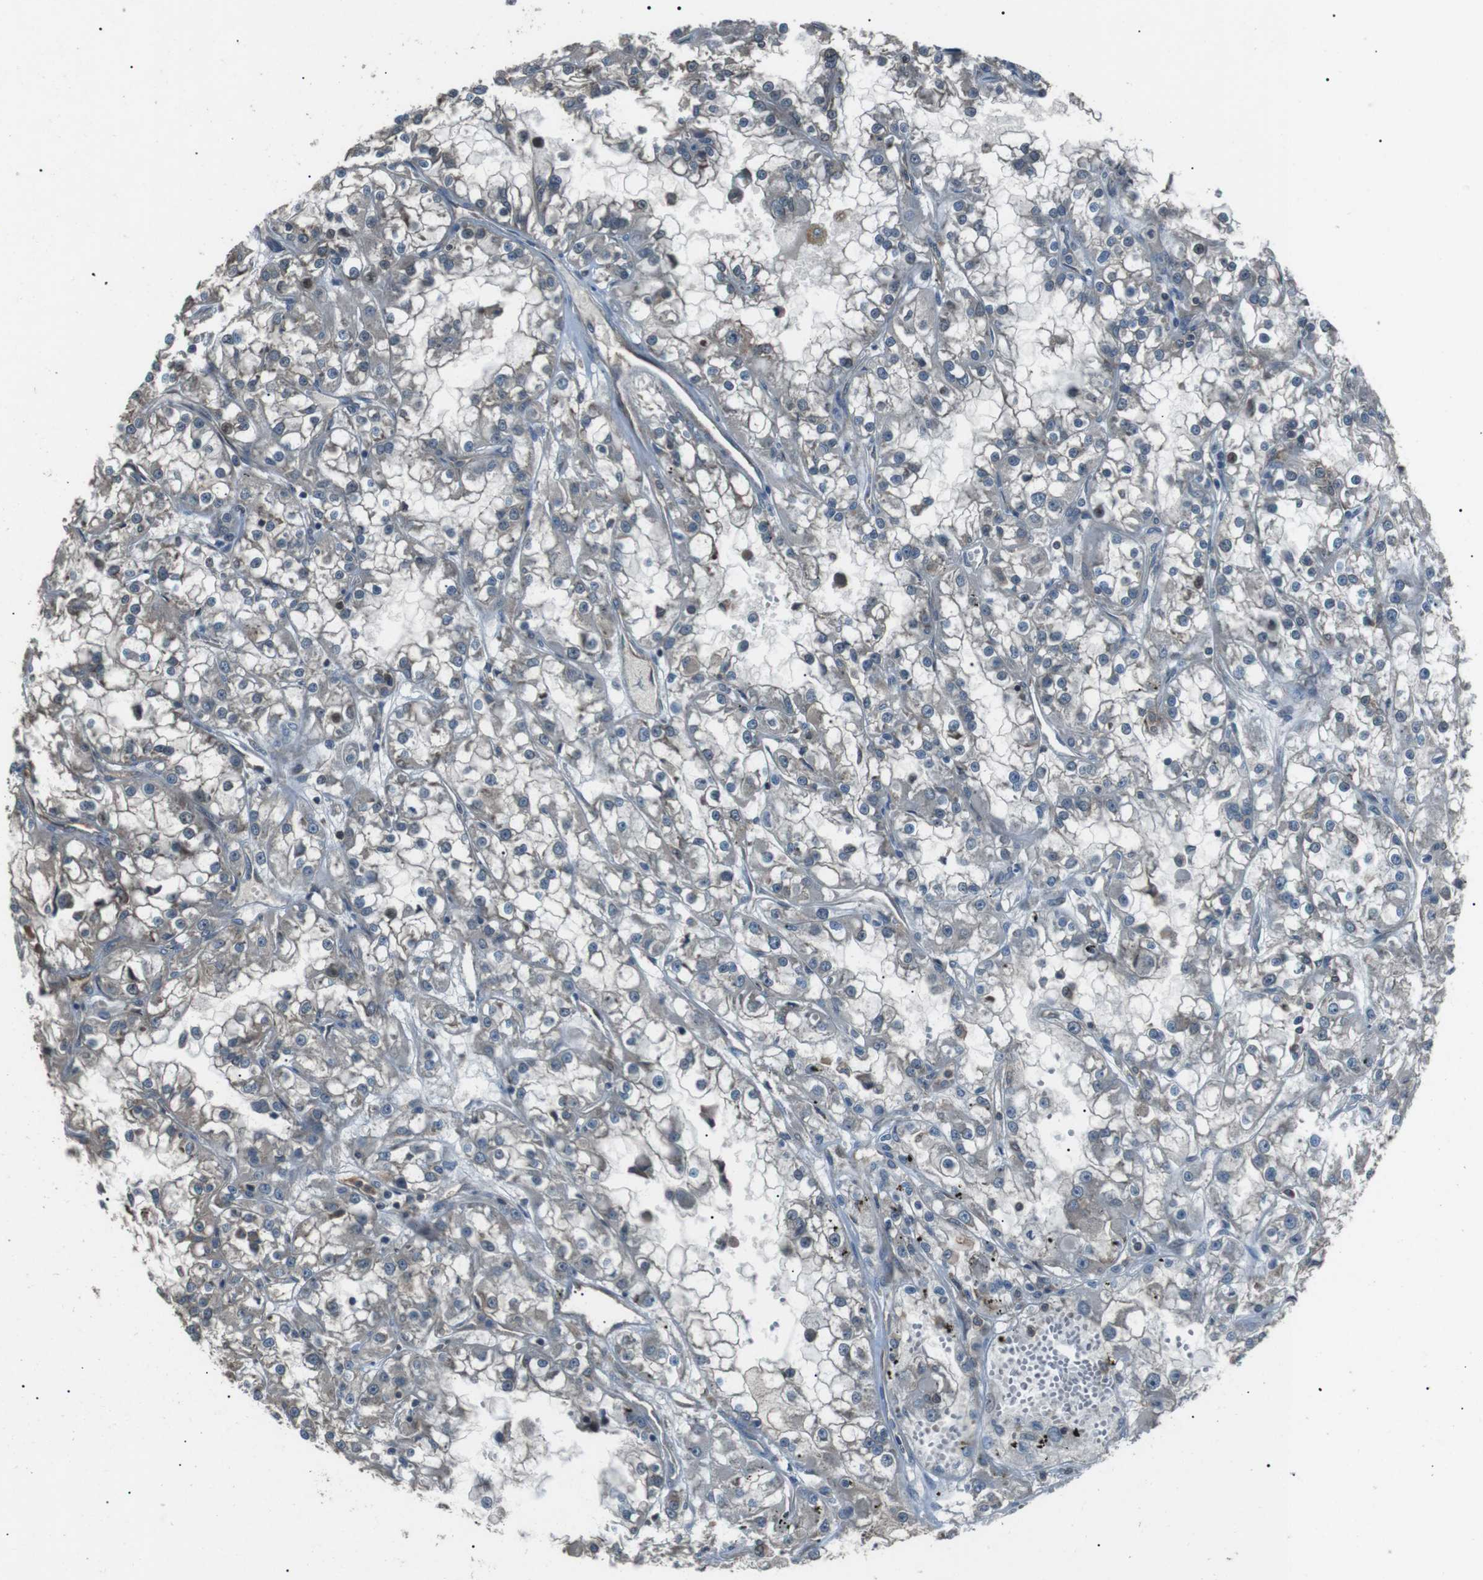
{"staining": {"intensity": "negative", "quantity": "none", "location": "none"}, "tissue": "renal cancer", "cell_type": "Tumor cells", "image_type": "cancer", "snomed": [{"axis": "morphology", "description": "Adenocarcinoma, NOS"}, {"axis": "topography", "description": "Kidney"}], "caption": "DAB (3,3'-diaminobenzidine) immunohistochemical staining of adenocarcinoma (renal) displays no significant positivity in tumor cells. The staining is performed using DAB brown chromogen with nuclei counter-stained in using hematoxylin.", "gene": "GPR161", "patient": {"sex": "female", "age": 52}}